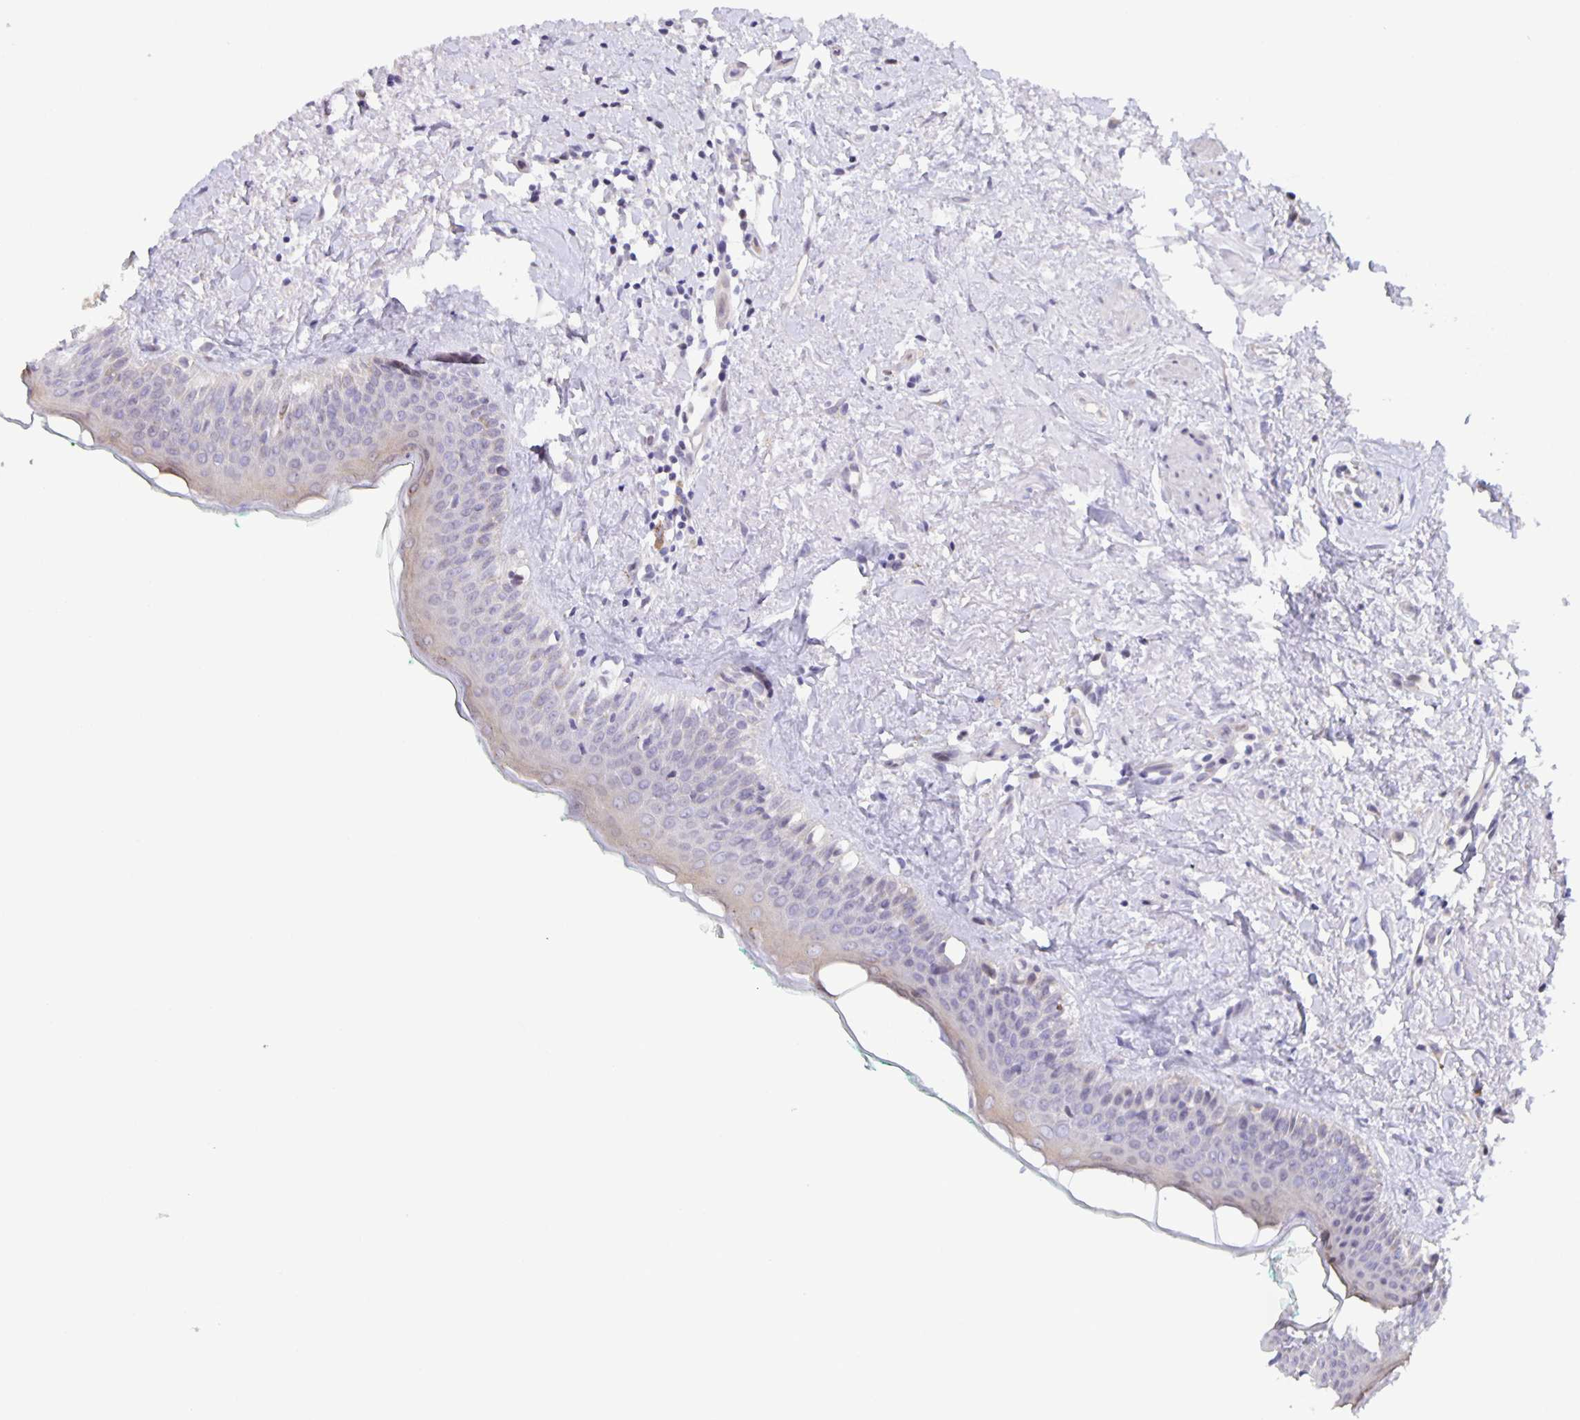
{"staining": {"intensity": "weak", "quantity": "<25%", "location": "cytoplasmic/membranous"}, "tissue": "oral mucosa", "cell_type": "Squamous epithelial cells", "image_type": "normal", "snomed": [{"axis": "morphology", "description": "Normal tissue, NOS"}, {"axis": "topography", "description": "Oral tissue"}], "caption": "High power microscopy image of an immunohistochemistry (IHC) micrograph of benign oral mucosa, revealing no significant staining in squamous epithelial cells. (DAB (3,3'-diaminobenzidine) immunohistochemistry, high magnification).", "gene": "MAPK12", "patient": {"sex": "female", "age": 70}}